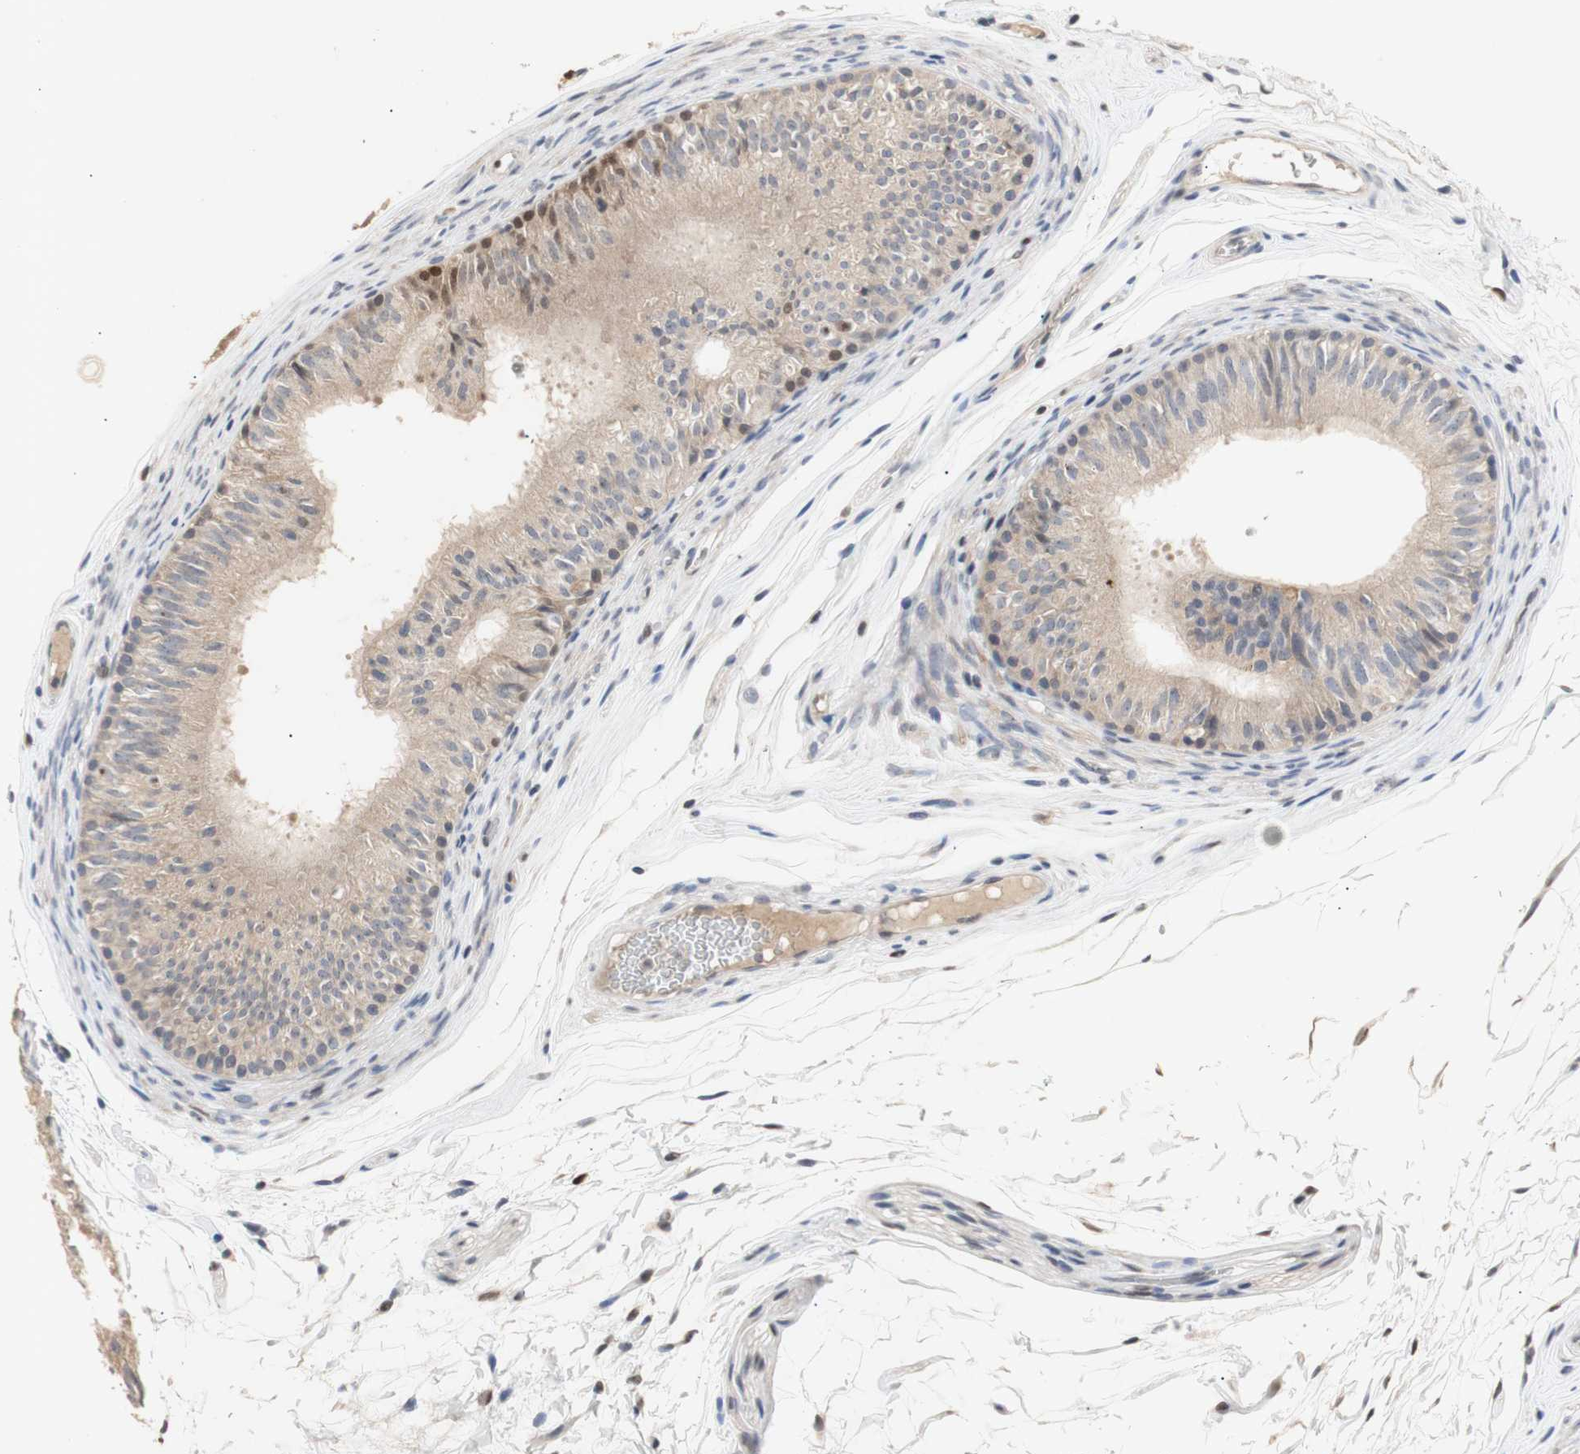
{"staining": {"intensity": "weak", "quantity": ">75%", "location": "cytoplasmic/membranous"}, "tissue": "epididymis", "cell_type": "Glandular cells", "image_type": "normal", "snomed": [{"axis": "morphology", "description": "Normal tissue, NOS"}, {"axis": "topography", "description": "Epididymis"}], "caption": "Epididymis stained with a brown dye exhibits weak cytoplasmic/membranous positive staining in approximately >75% of glandular cells.", "gene": "FOSB", "patient": {"sex": "male", "age": 36}}